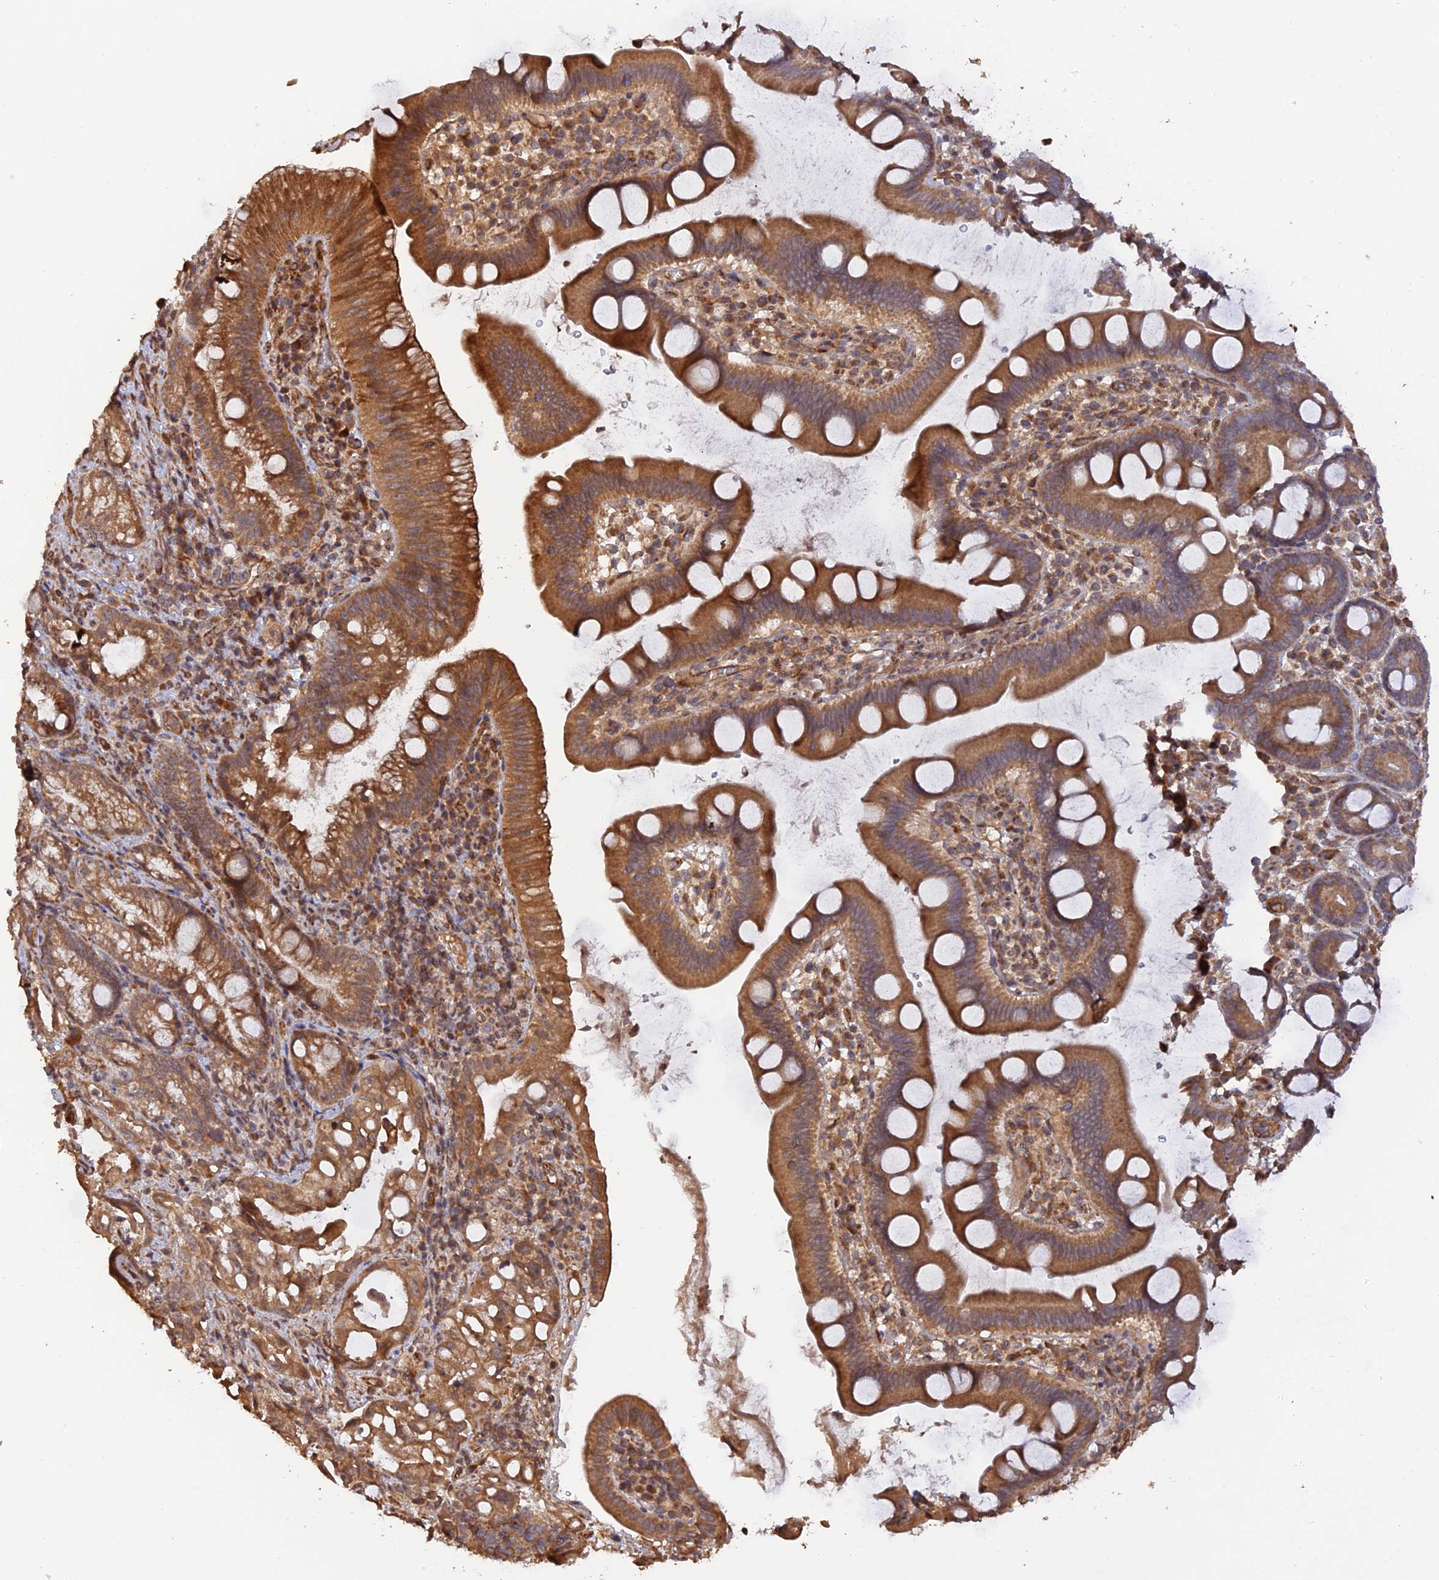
{"staining": {"intensity": "strong", "quantity": ">75%", "location": "cytoplasmic/membranous"}, "tissue": "pancreatic cancer", "cell_type": "Tumor cells", "image_type": "cancer", "snomed": [{"axis": "morphology", "description": "Adenocarcinoma, NOS"}, {"axis": "topography", "description": "Pancreas"}], "caption": "IHC image of pancreatic cancer (adenocarcinoma) stained for a protein (brown), which shows high levels of strong cytoplasmic/membranous staining in approximately >75% of tumor cells.", "gene": "CREBL2", "patient": {"sex": "male", "age": 68}}